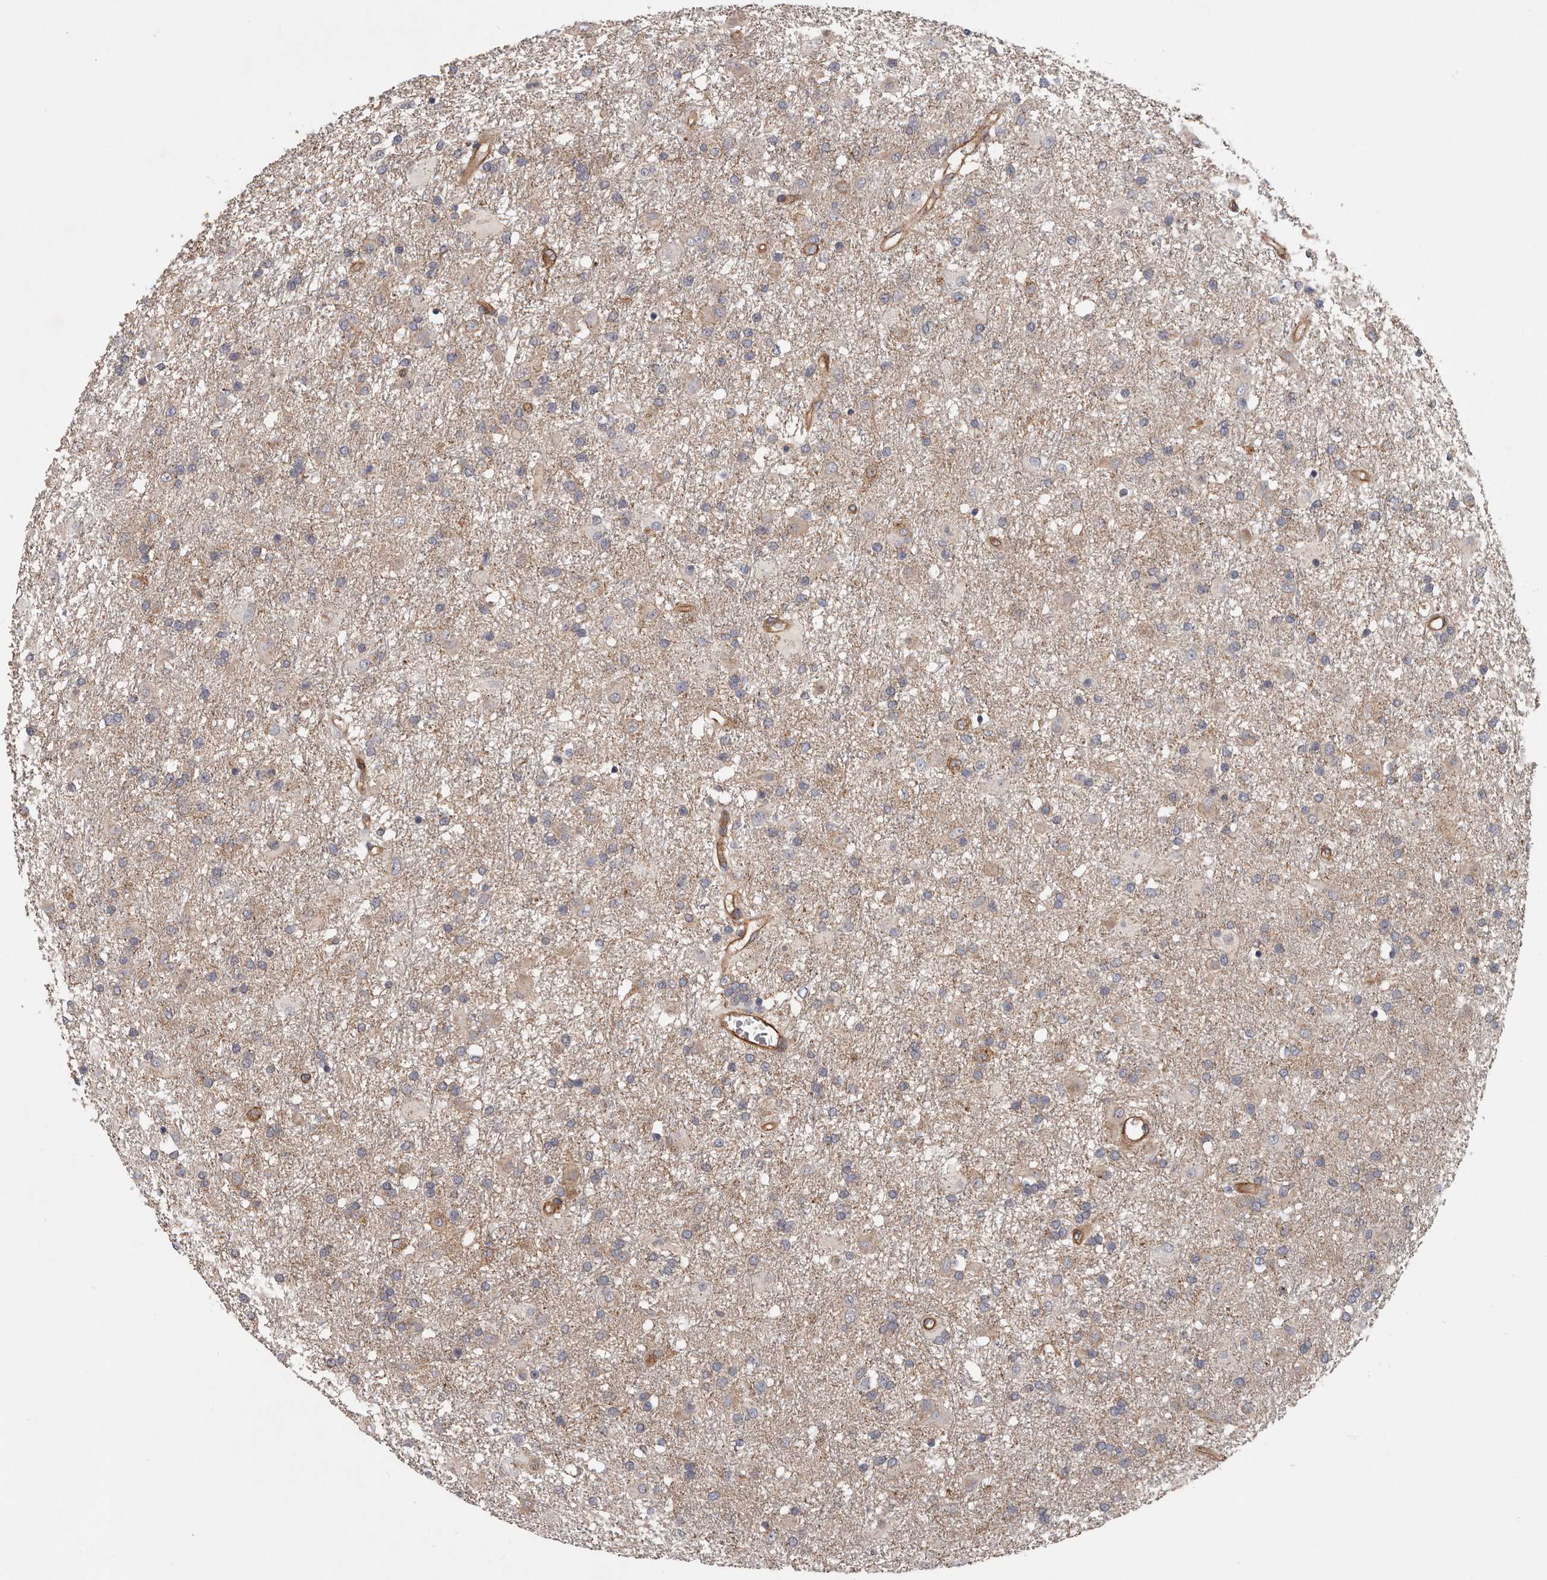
{"staining": {"intensity": "weak", "quantity": ">75%", "location": "cytoplasmic/membranous"}, "tissue": "glioma", "cell_type": "Tumor cells", "image_type": "cancer", "snomed": [{"axis": "morphology", "description": "Glioma, malignant, Low grade"}, {"axis": "topography", "description": "Brain"}], "caption": "The histopathology image shows a brown stain indicating the presence of a protein in the cytoplasmic/membranous of tumor cells in malignant glioma (low-grade).", "gene": "PNRC2", "patient": {"sex": "male", "age": 65}}